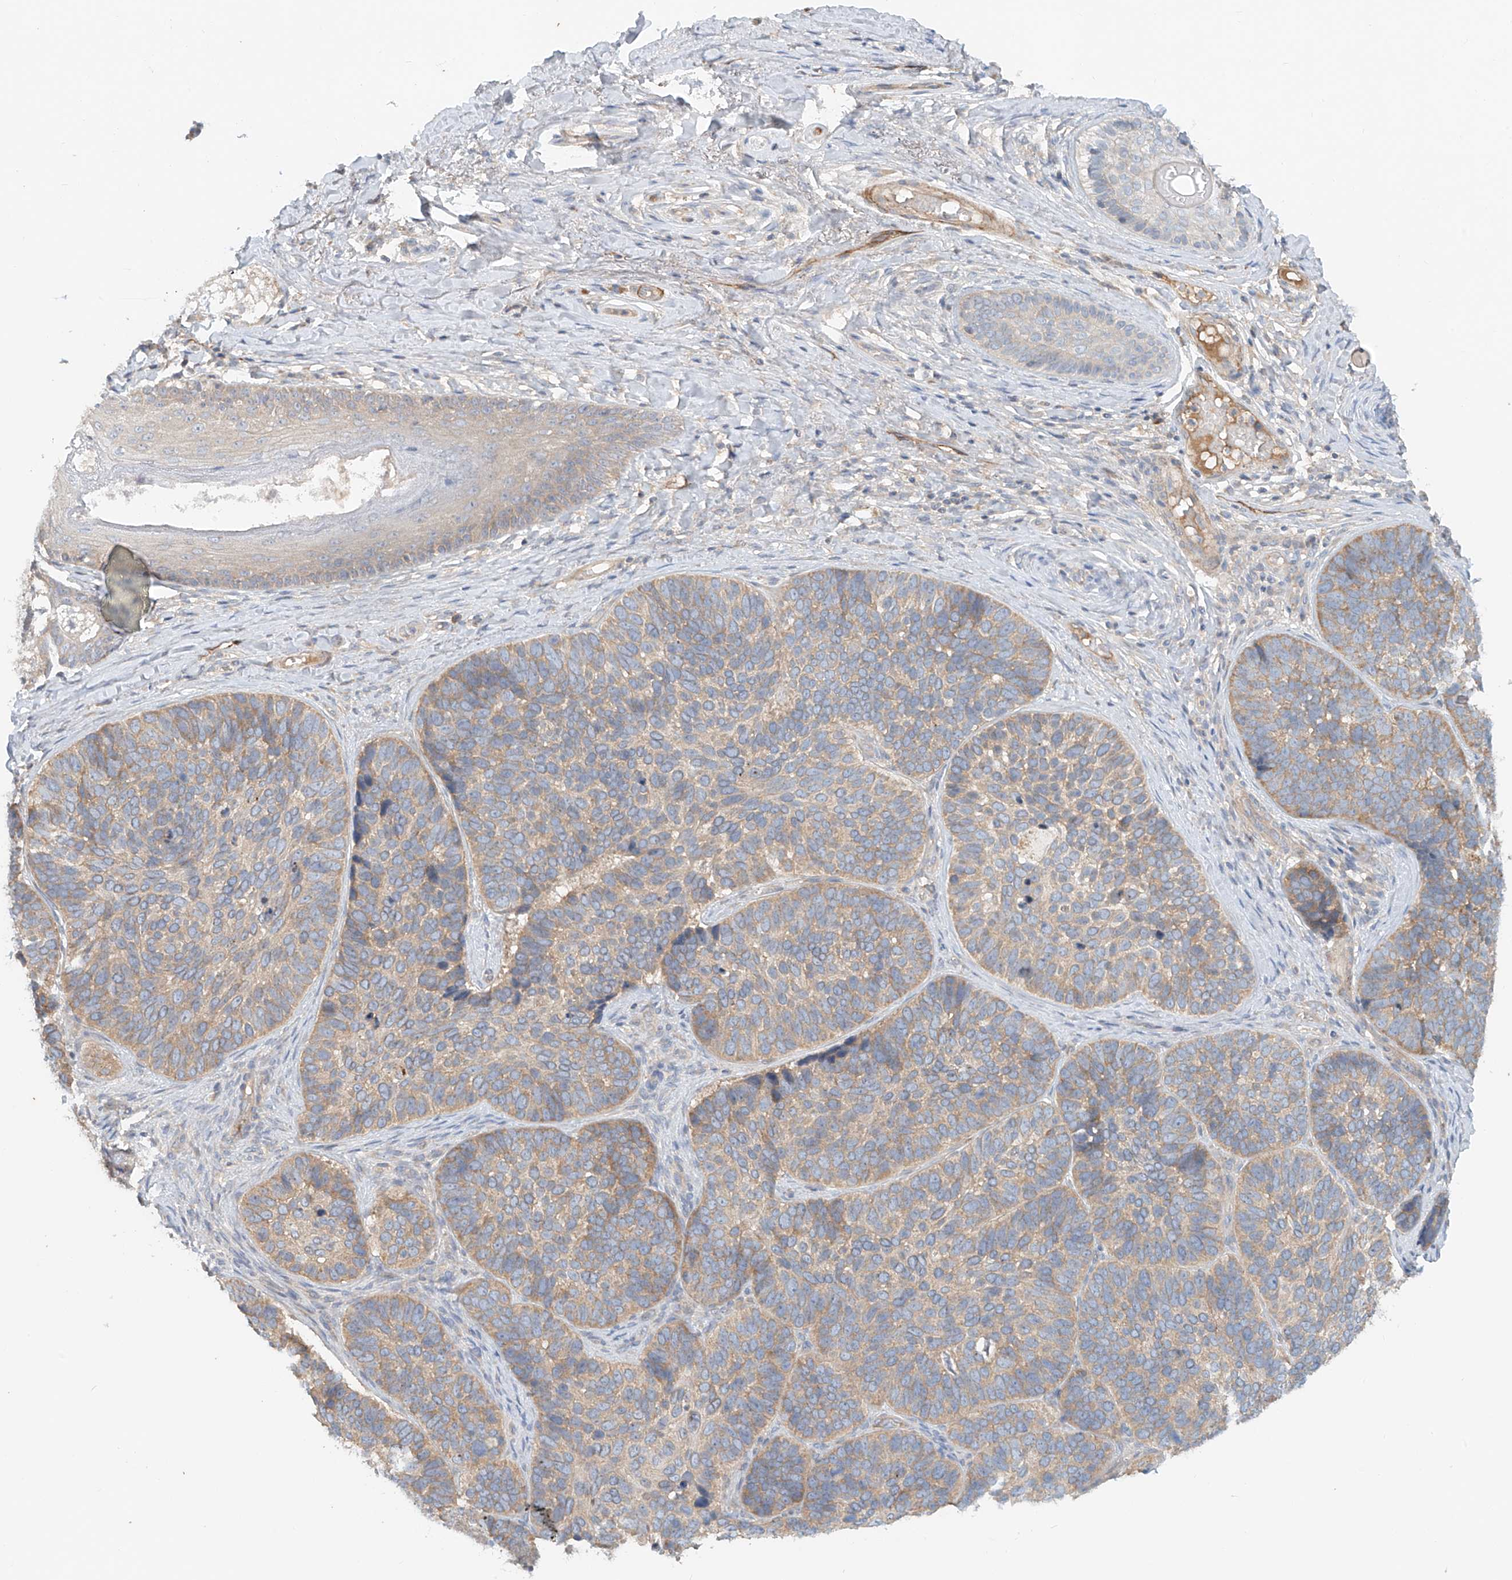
{"staining": {"intensity": "moderate", "quantity": "25%-75%", "location": "cytoplasmic/membranous"}, "tissue": "skin cancer", "cell_type": "Tumor cells", "image_type": "cancer", "snomed": [{"axis": "morphology", "description": "Basal cell carcinoma"}, {"axis": "topography", "description": "Skin"}], "caption": "IHC of skin cancer (basal cell carcinoma) demonstrates medium levels of moderate cytoplasmic/membranous staining in about 25%-75% of tumor cells.", "gene": "LYRM9", "patient": {"sex": "male", "age": 62}}